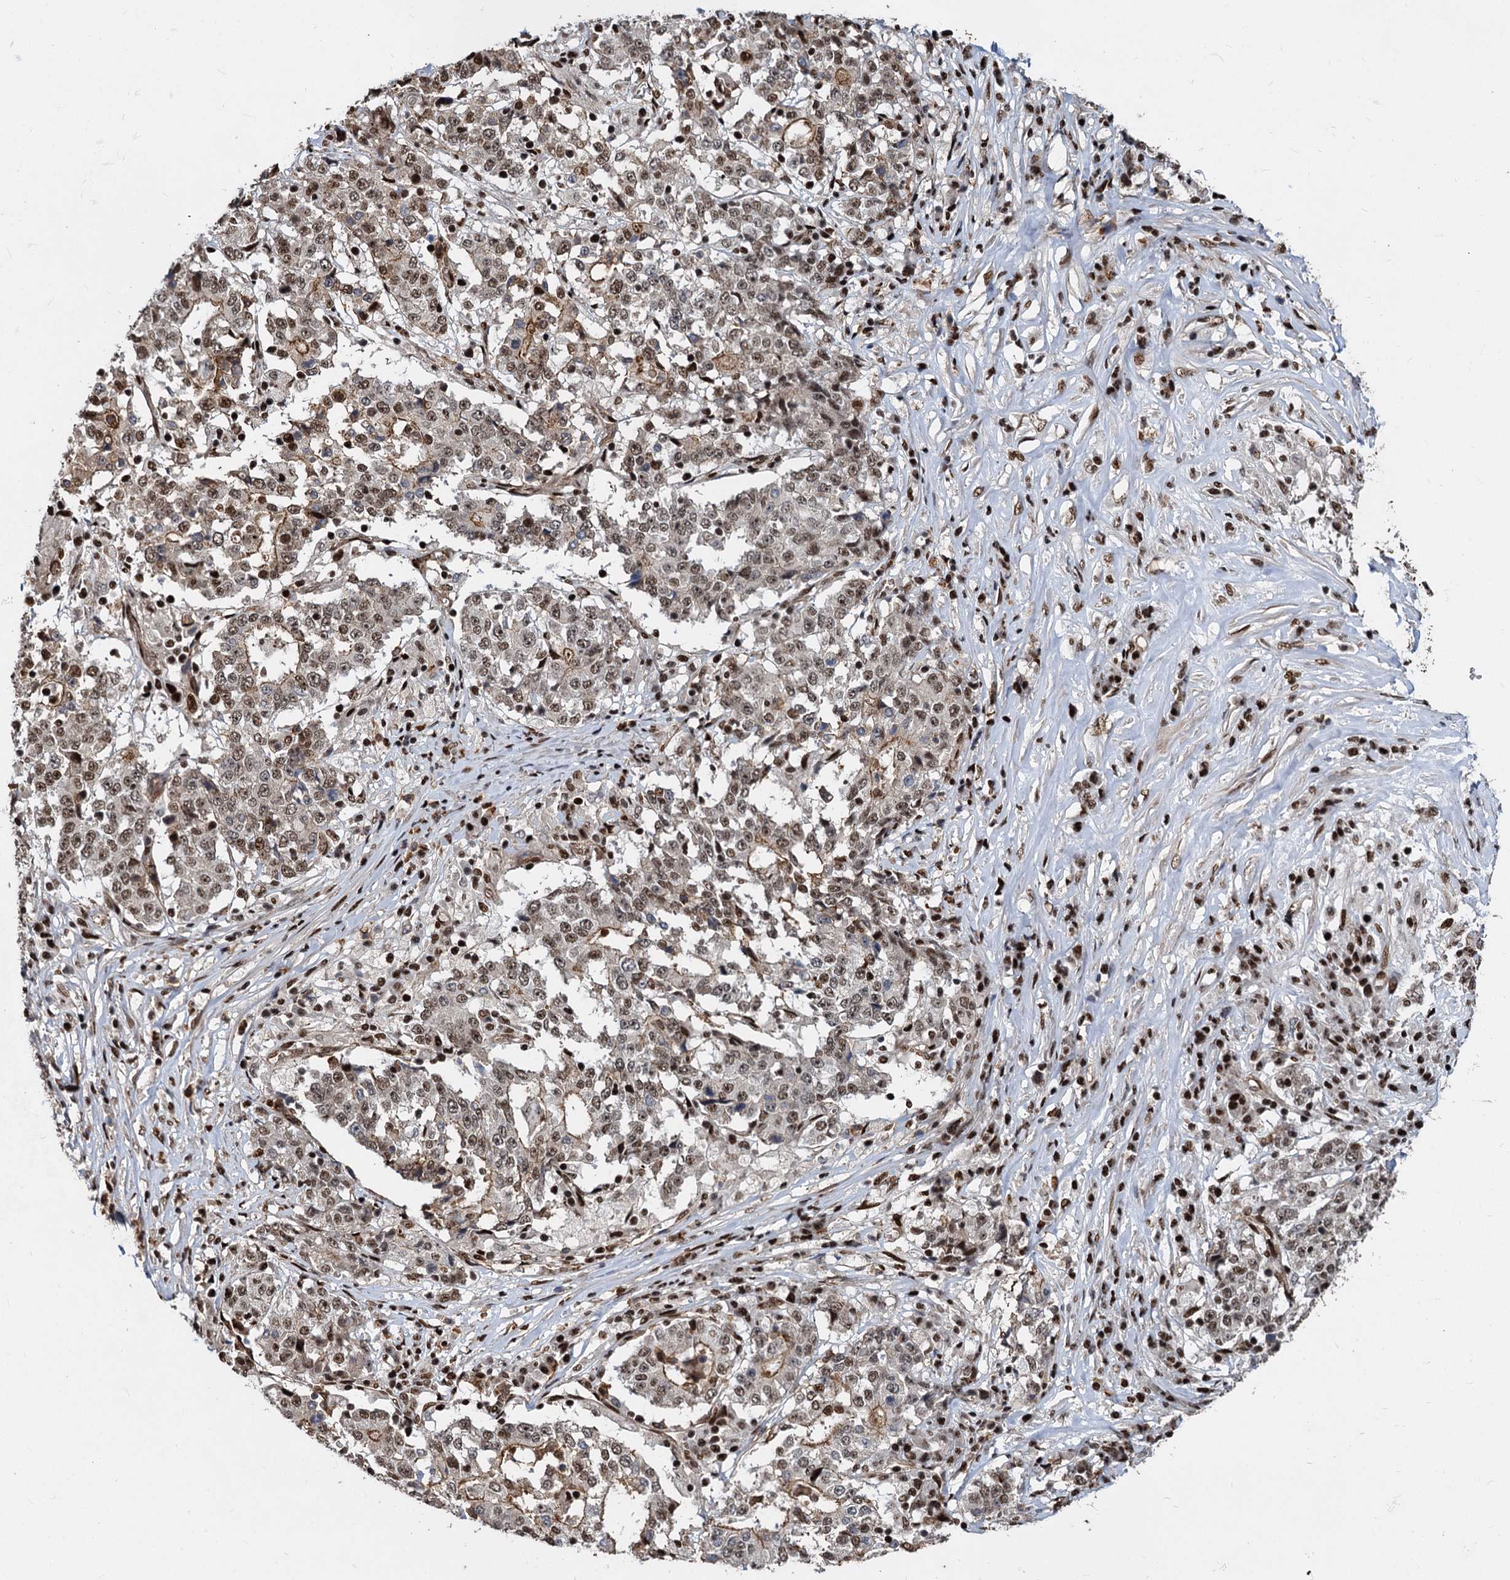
{"staining": {"intensity": "weak", "quantity": ">75%", "location": "nuclear"}, "tissue": "stomach cancer", "cell_type": "Tumor cells", "image_type": "cancer", "snomed": [{"axis": "morphology", "description": "Adenocarcinoma, NOS"}, {"axis": "topography", "description": "Stomach"}], "caption": "Protein expression analysis of stomach adenocarcinoma exhibits weak nuclear positivity in approximately >75% of tumor cells.", "gene": "ANKRD49", "patient": {"sex": "male", "age": 59}}